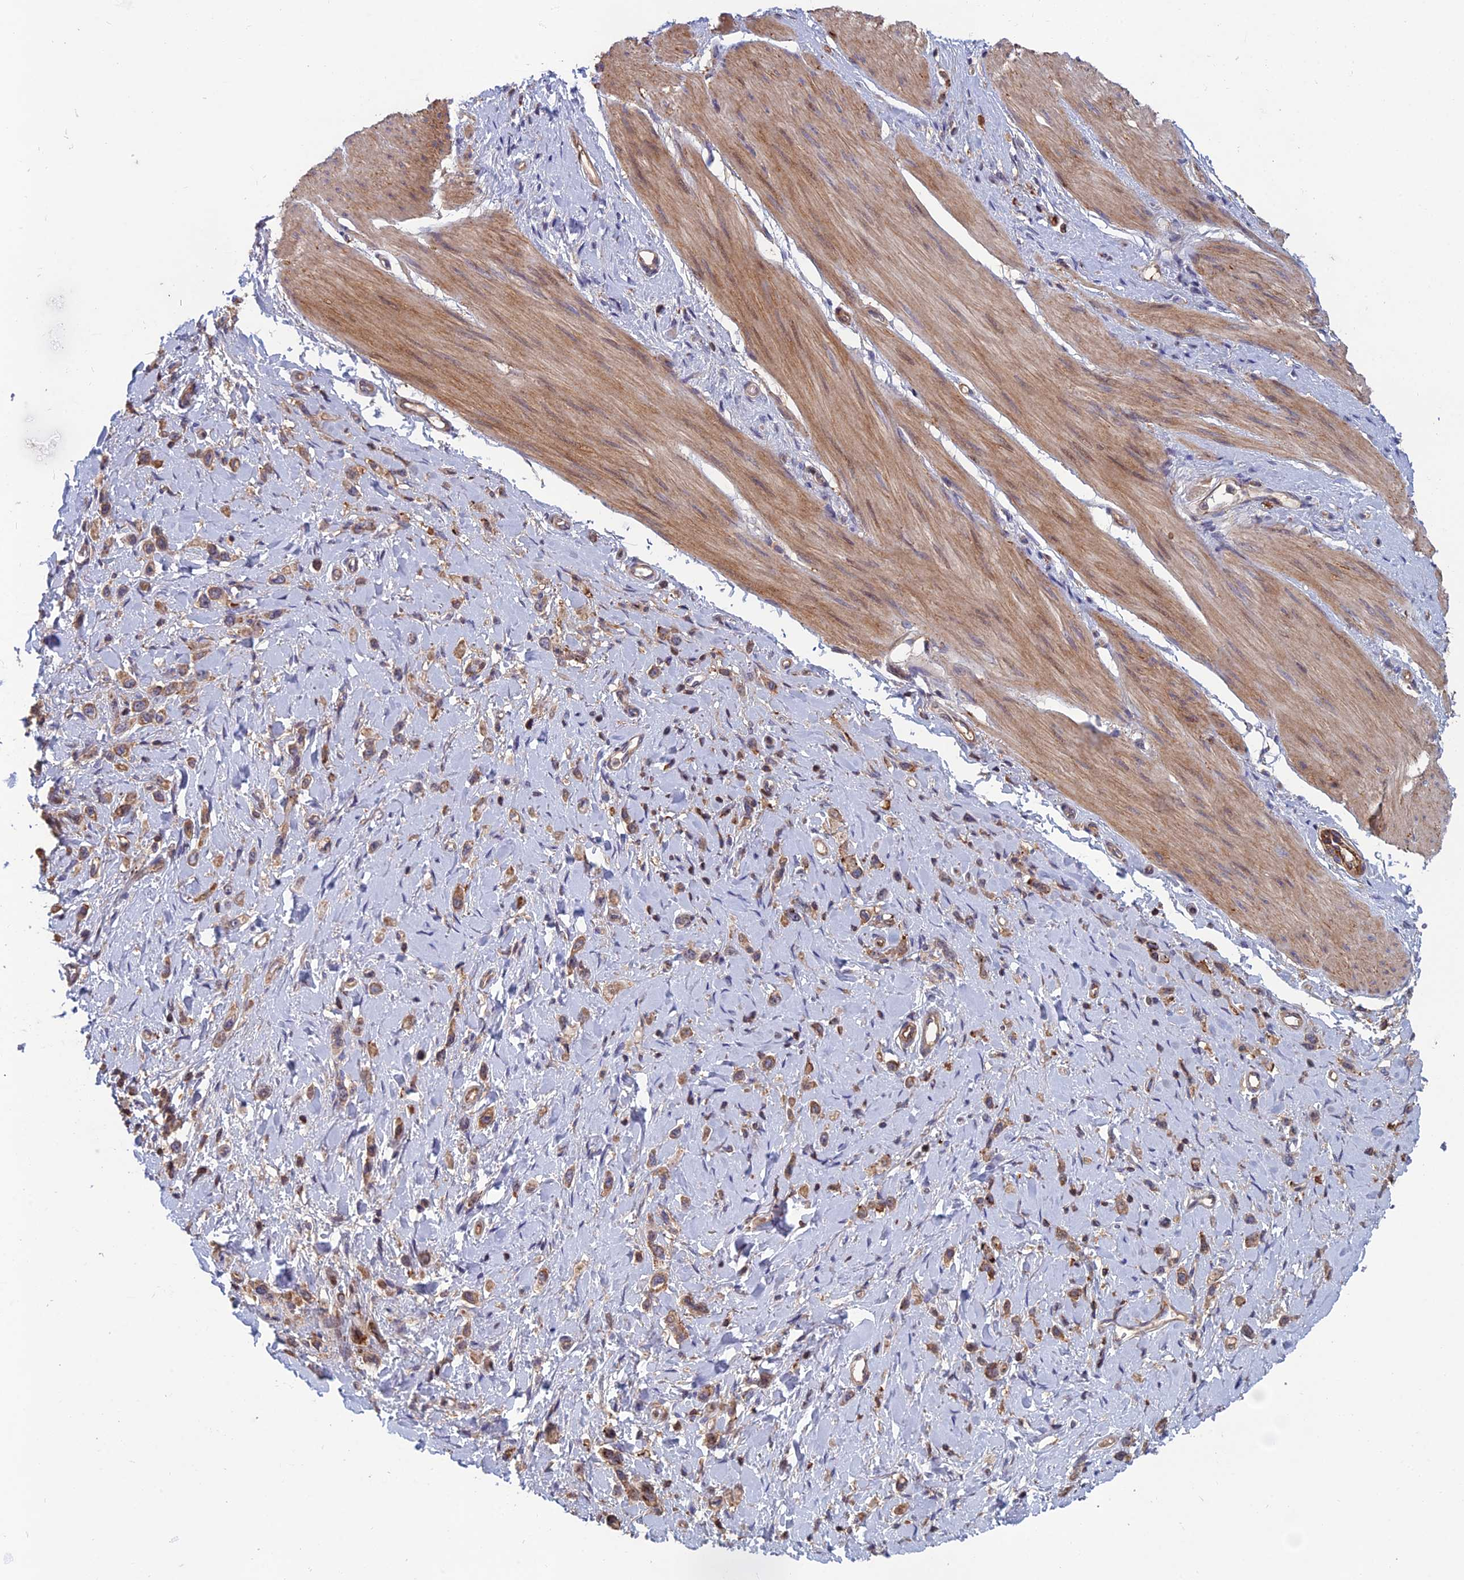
{"staining": {"intensity": "weak", "quantity": ">75%", "location": "cytoplasmic/membranous"}, "tissue": "stomach cancer", "cell_type": "Tumor cells", "image_type": "cancer", "snomed": [{"axis": "morphology", "description": "Adenocarcinoma, NOS"}, {"axis": "topography", "description": "Stomach"}], "caption": "Stomach cancer (adenocarcinoma) tissue shows weak cytoplasmic/membranous expression in about >75% of tumor cells", "gene": "C15orf62", "patient": {"sex": "female", "age": 65}}